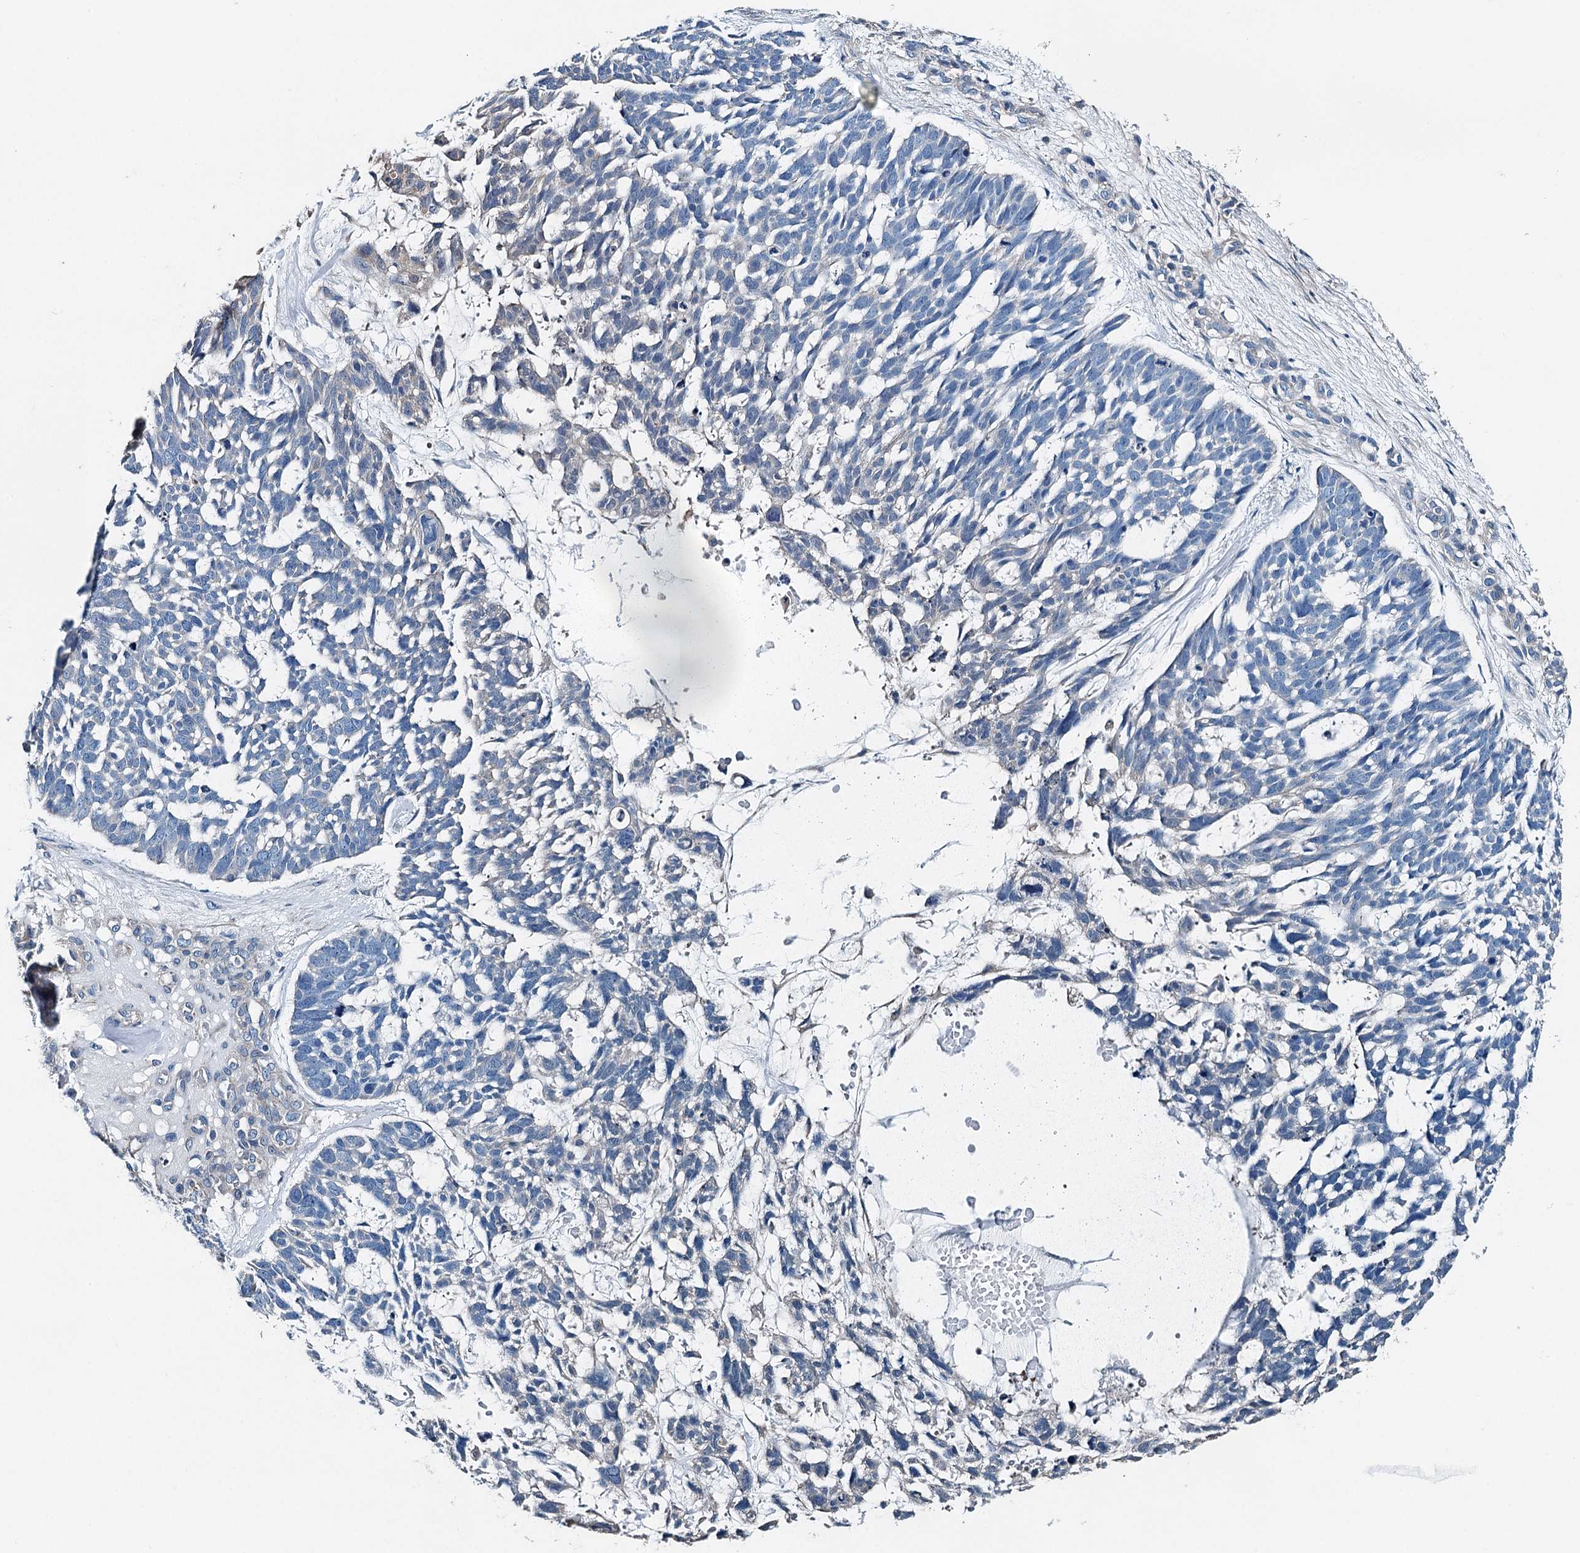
{"staining": {"intensity": "negative", "quantity": "none", "location": "none"}, "tissue": "skin cancer", "cell_type": "Tumor cells", "image_type": "cancer", "snomed": [{"axis": "morphology", "description": "Basal cell carcinoma"}, {"axis": "topography", "description": "Skin"}], "caption": "This is an immunohistochemistry micrograph of skin basal cell carcinoma. There is no positivity in tumor cells.", "gene": "BHMT", "patient": {"sex": "male", "age": 88}}